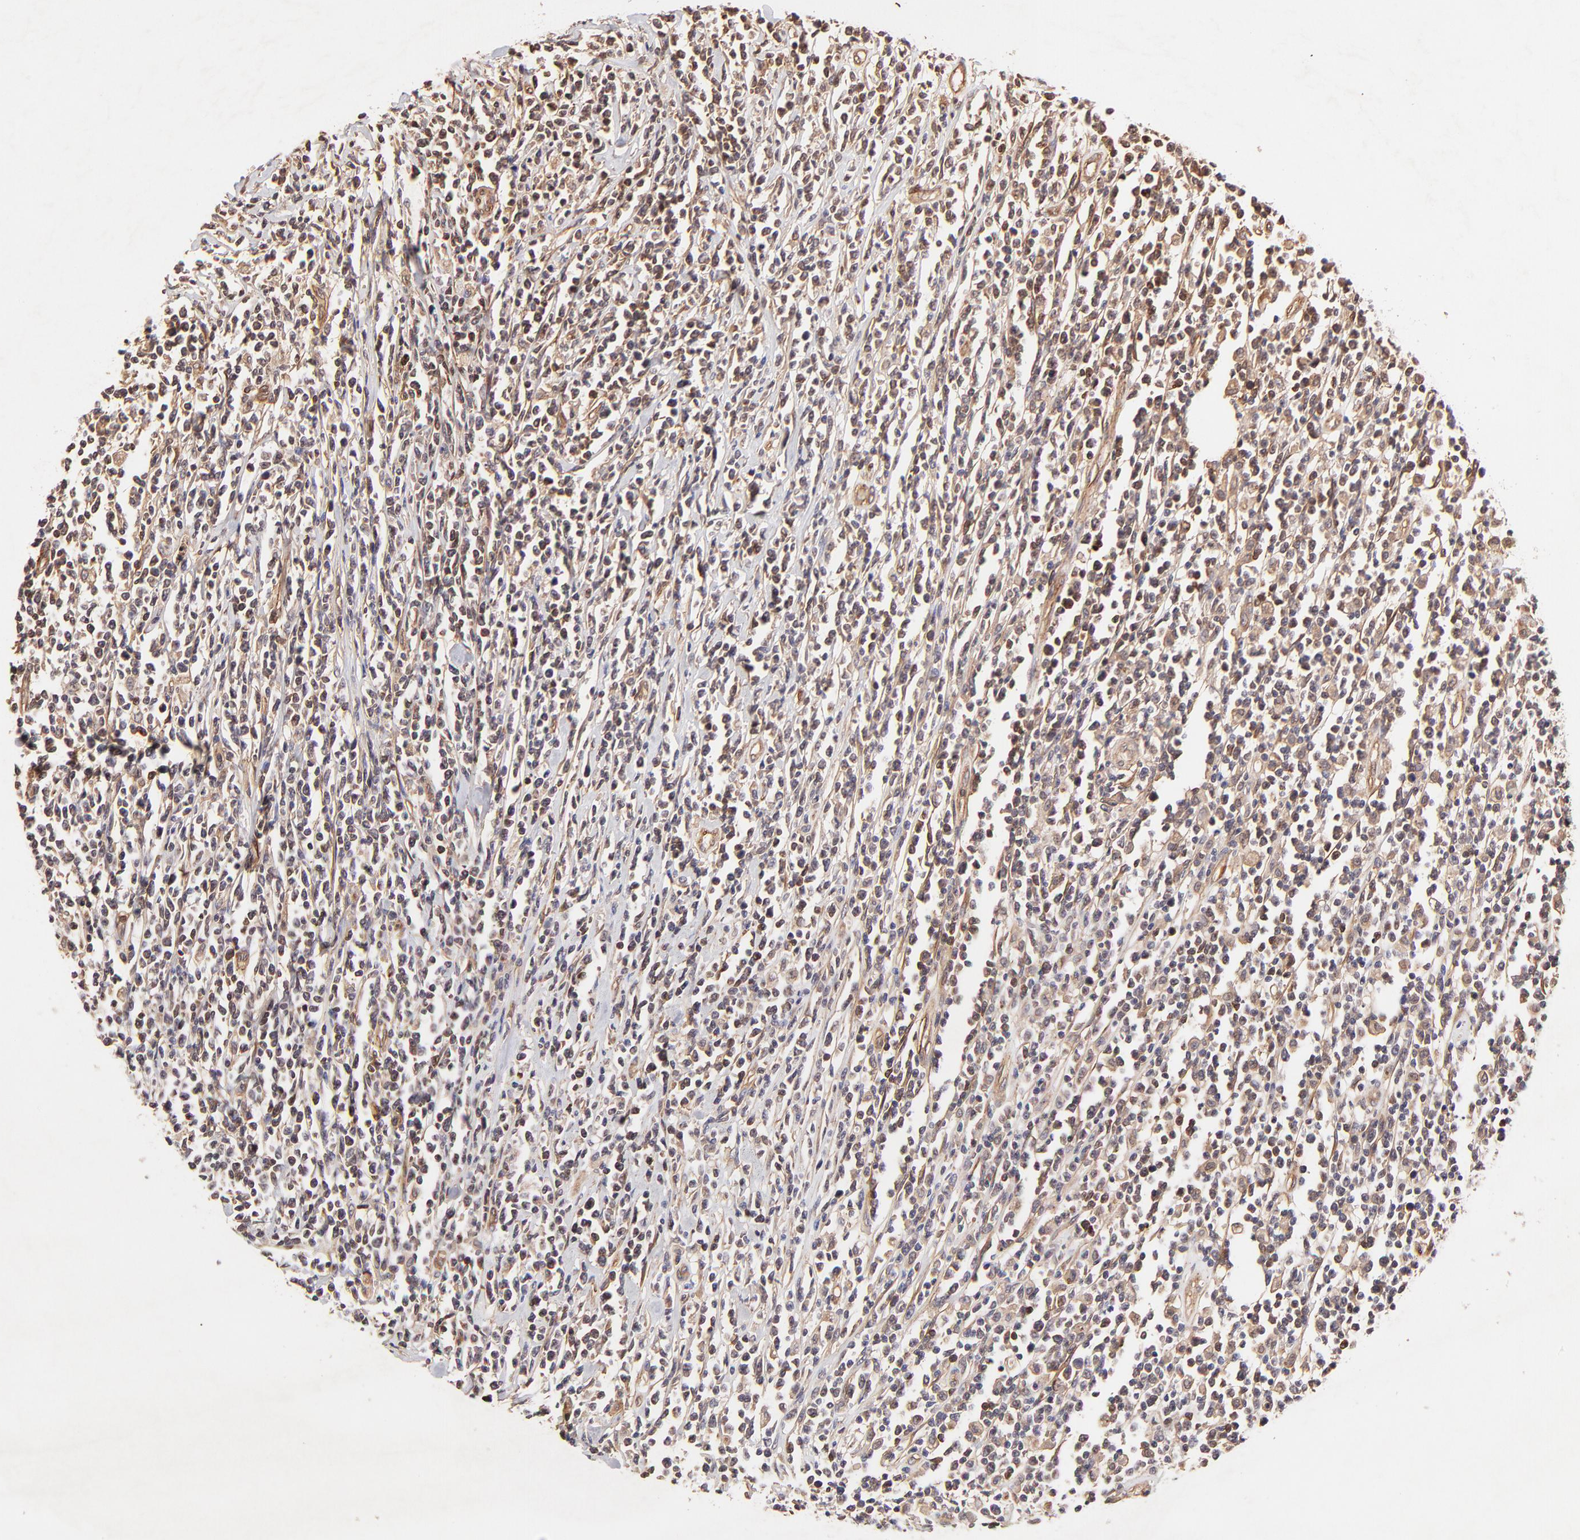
{"staining": {"intensity": "weak", "quantity": "25%-75%", "location": "cytoplasmic/membranous"}, "tissue": "lymphoma", "cell_type": "Tumor cells", "image_type": "cancer", "snomed": [{"axis": "morphology", "description": "Malignant lymphoma, non-Hodgkin's type, High grade"}, {"axis": "topography", "description": "Colon"}], "caption": "Immunohistochemical staining of human malignant lymphoma, non-Hodgkin's type (high-grade) exhibits weak cytoplasmic/membranous protein expression in approximately 25%-75% of tumor cells.", "gene": "ITGB1", "patient": {"sex": "male", "age": 82}}